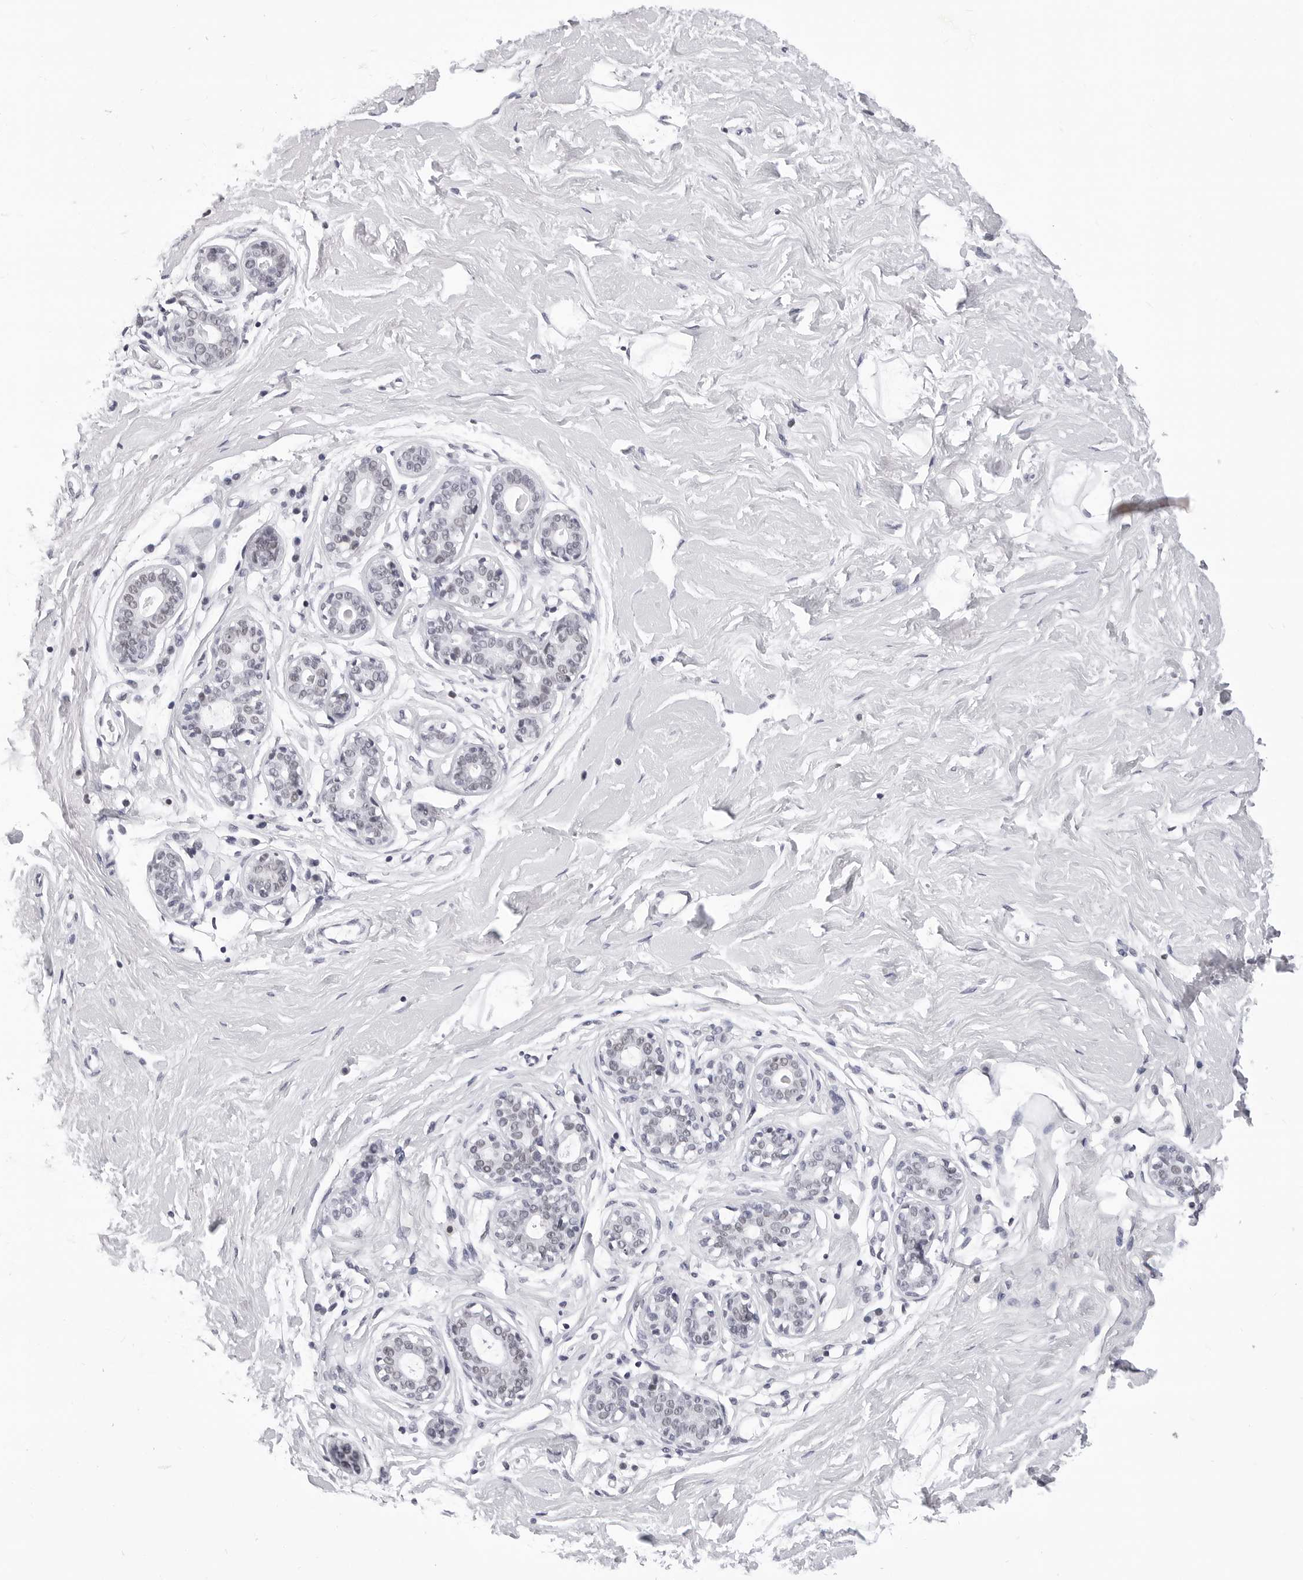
{"staining": {"intensity": "negative", "quantity": "none", "location": "none"}, "tissue": "breast", "cell_type": "Adipocytes", "image_type": "normal", "snomed": [{"axis": "morphology", "description": "Normal tissue, NOS"}, {"axis": "morphology", "description": "Adenoma, NOS"}, {"axis": "topography", "description": "Breast"}], "caption": "IHC micrograph of normal breast stained for a protein (brown), which displays no positivity in adipocytes.", "gene": "SF3B4", "patient": {"sex": "female", "age": 23}}